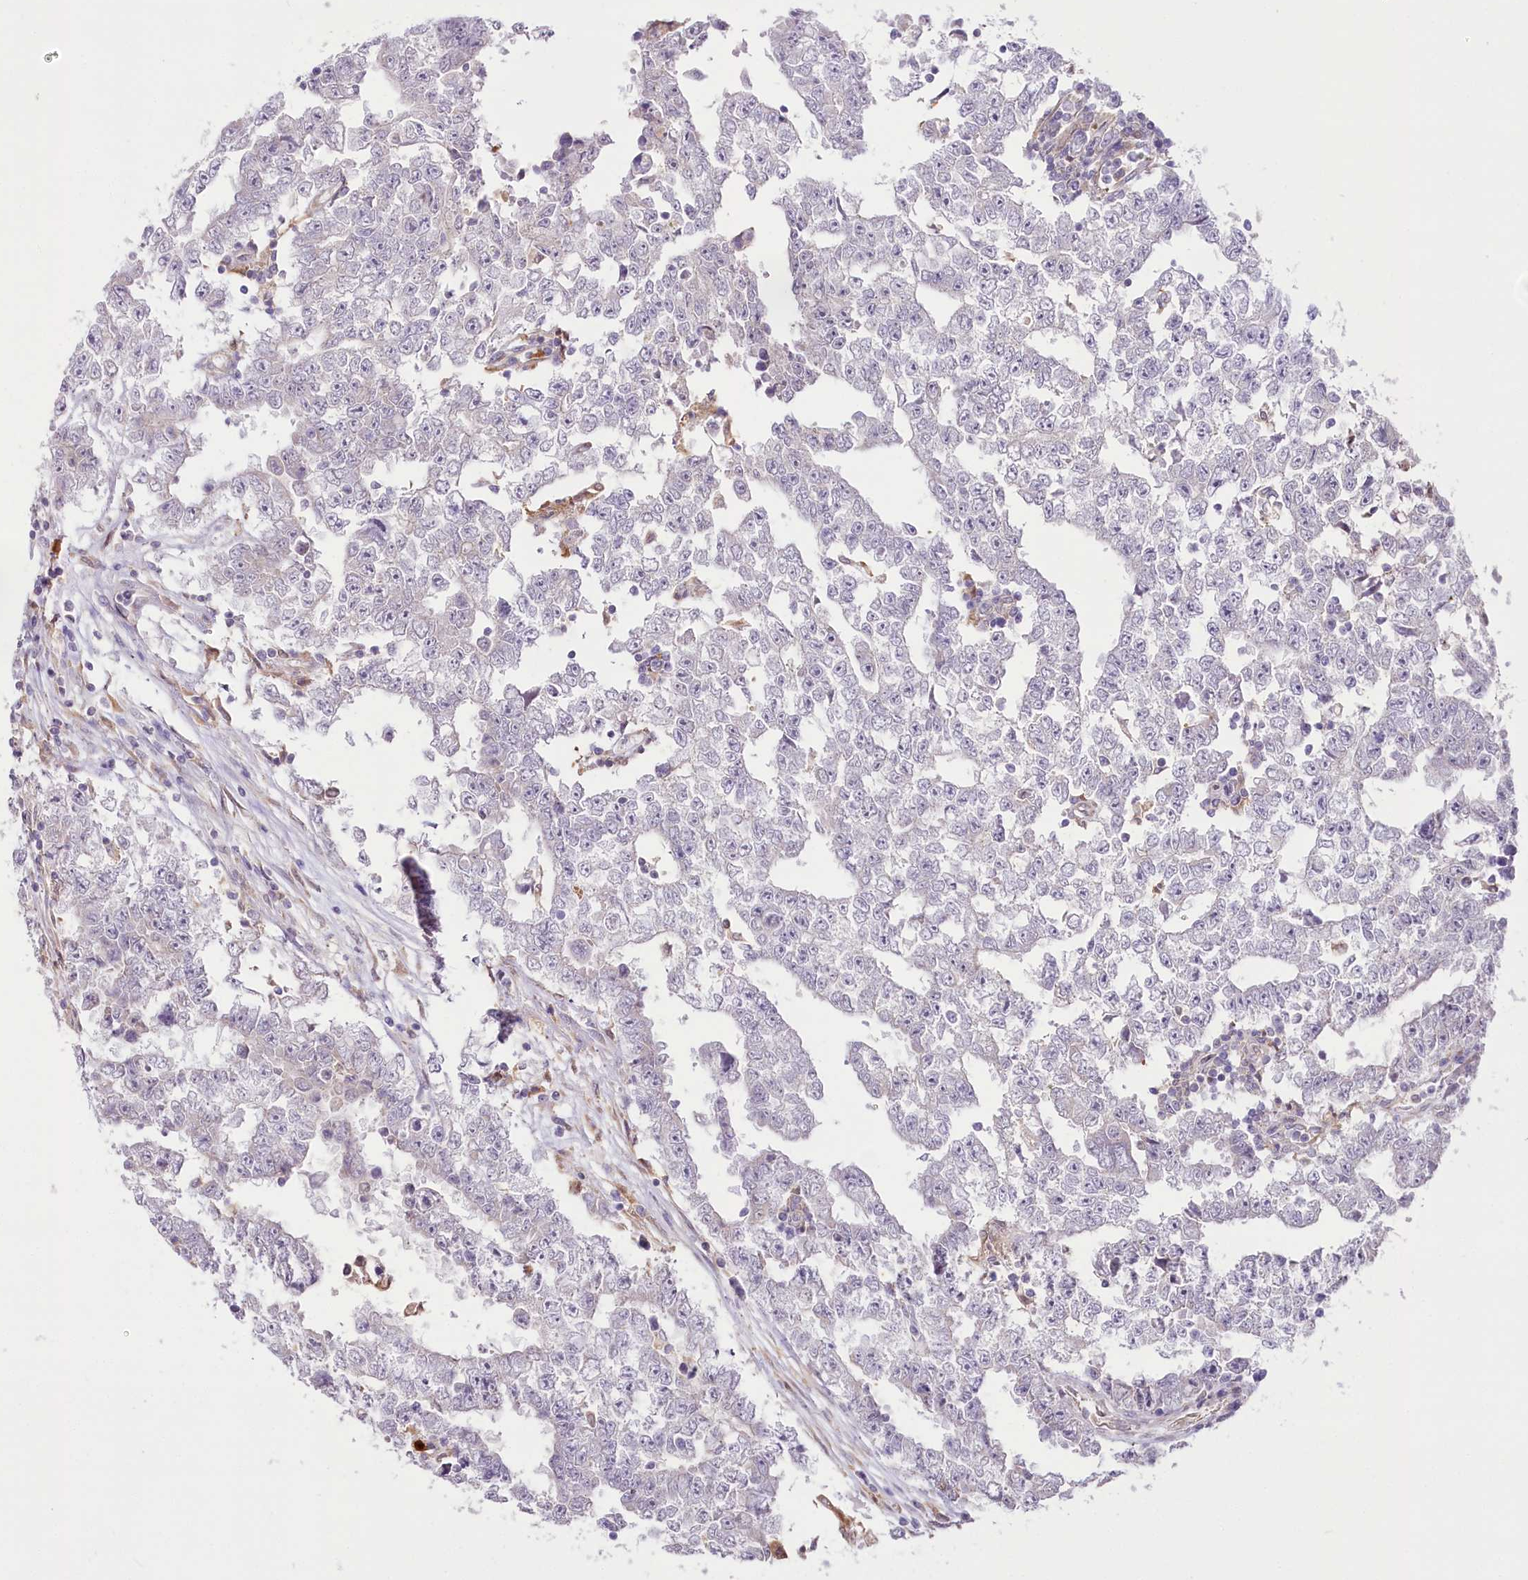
{"staining": {"intensity": "negative", "quantity": "none", "location": "none"}, "tissue": "testis cancer", "cell_type": "Tumor cells", "image_type": "cancer", "snomed": [{"axis": "morphology", "description": "Carcinoma, Embryonal, NOS"}, {"axis": "topography", "description": "Testis"}], "caption": "There is no significant staining in tumor cells of testis cancer.", "gene": "DPYD", "patient": {"sex": "male", "age": 25}}